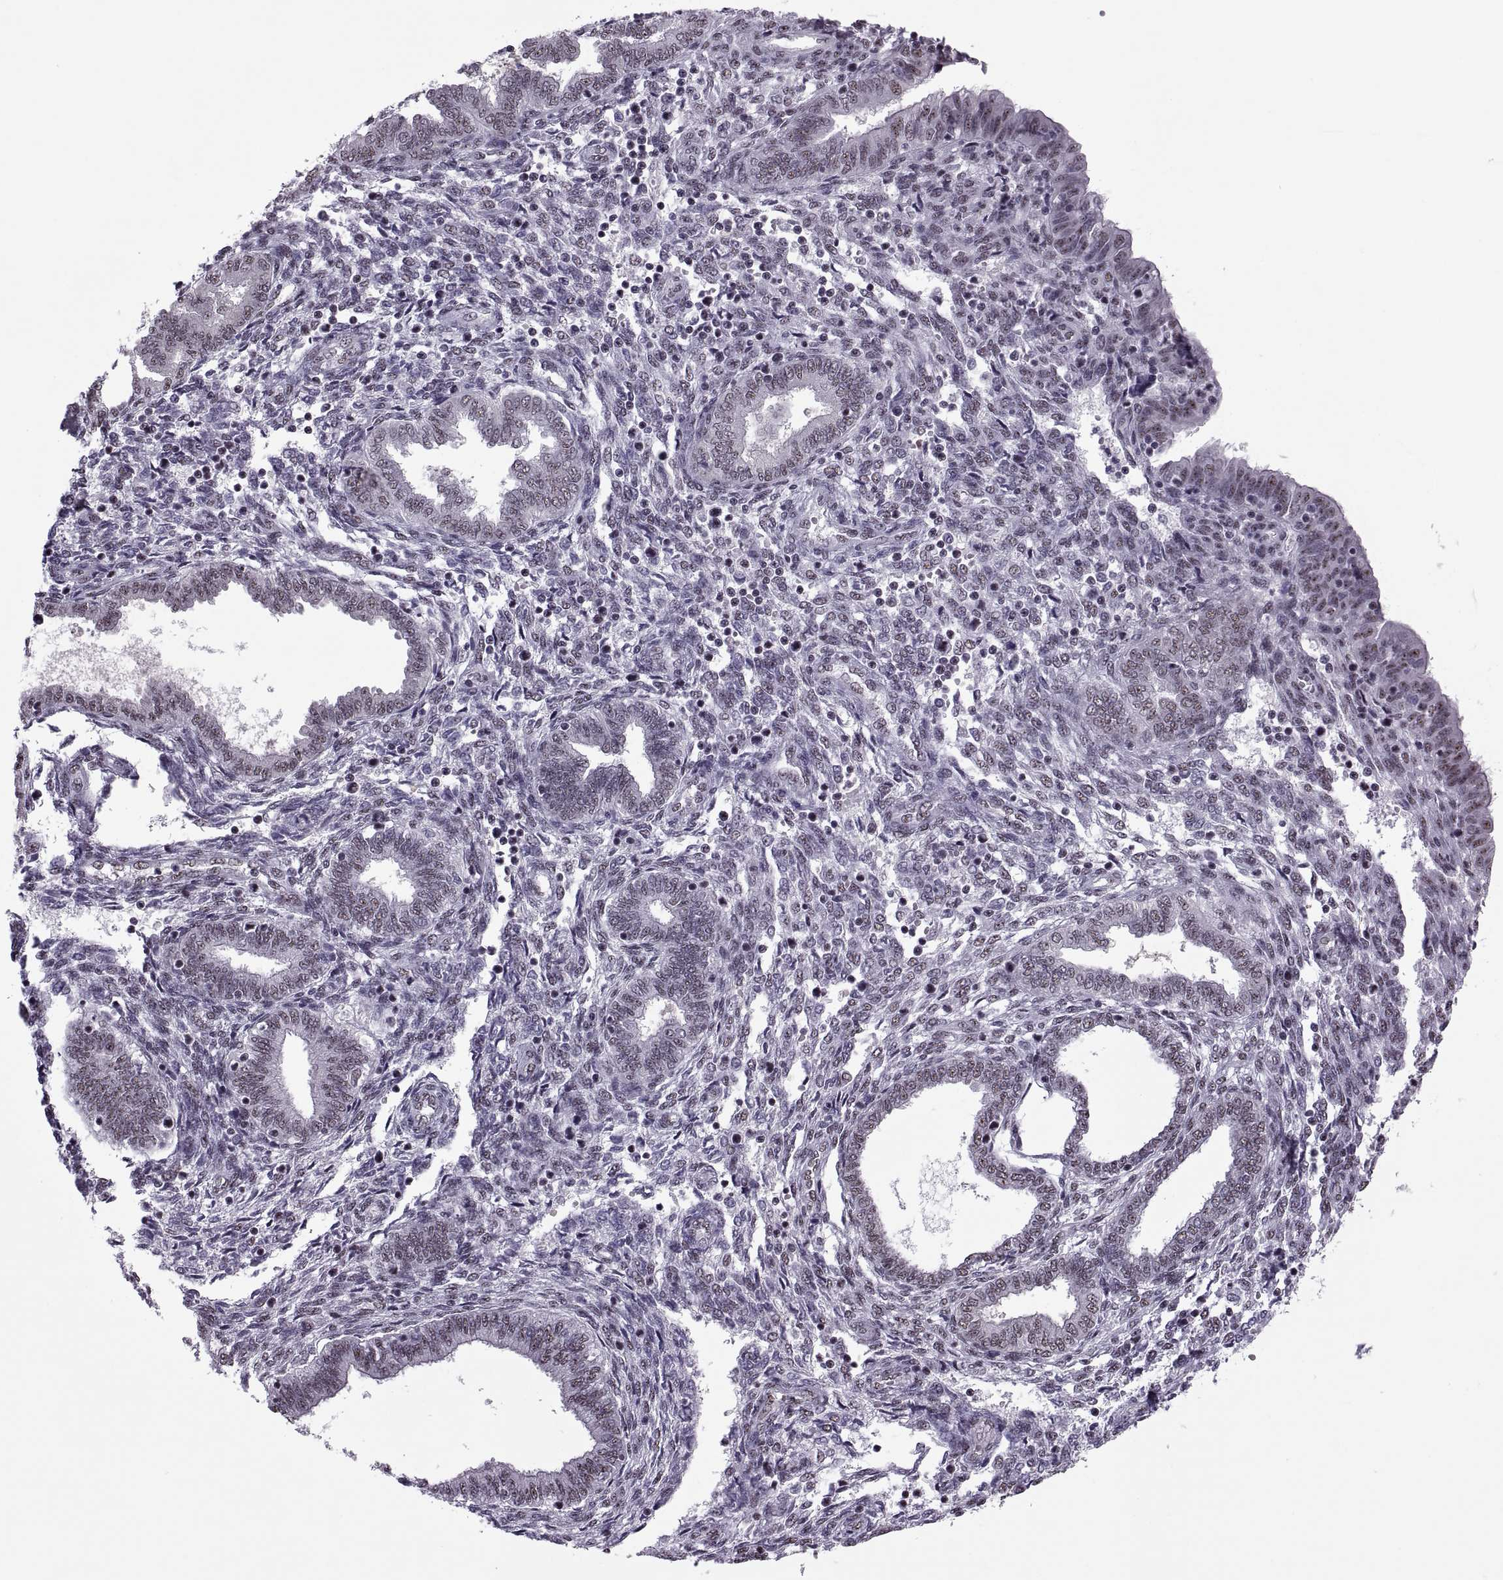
{"staining": {"intensity": "weak", "quantity": "<25%", "location": "nuclear"}, "tissue": "endometrium", "cell_type": "Cells in endometrial stroma", "image_type": "normal", "snomed": [{"axis": "morphology", "description": "Normal tissue, NOS"}, {"axis": "topography", "description": "Endometrium"}], "caption": "Immunohistochemistry of benign human endometrium displays no positivity in cells in endometrial stroma. (Brightfield microscopy of DAB (3,3'-diaminobenzidine) immunohistochemistry (IHC) at high magnification).", "gene": "MAGEA4", "patient": {"sex": "female", "age": 42}}